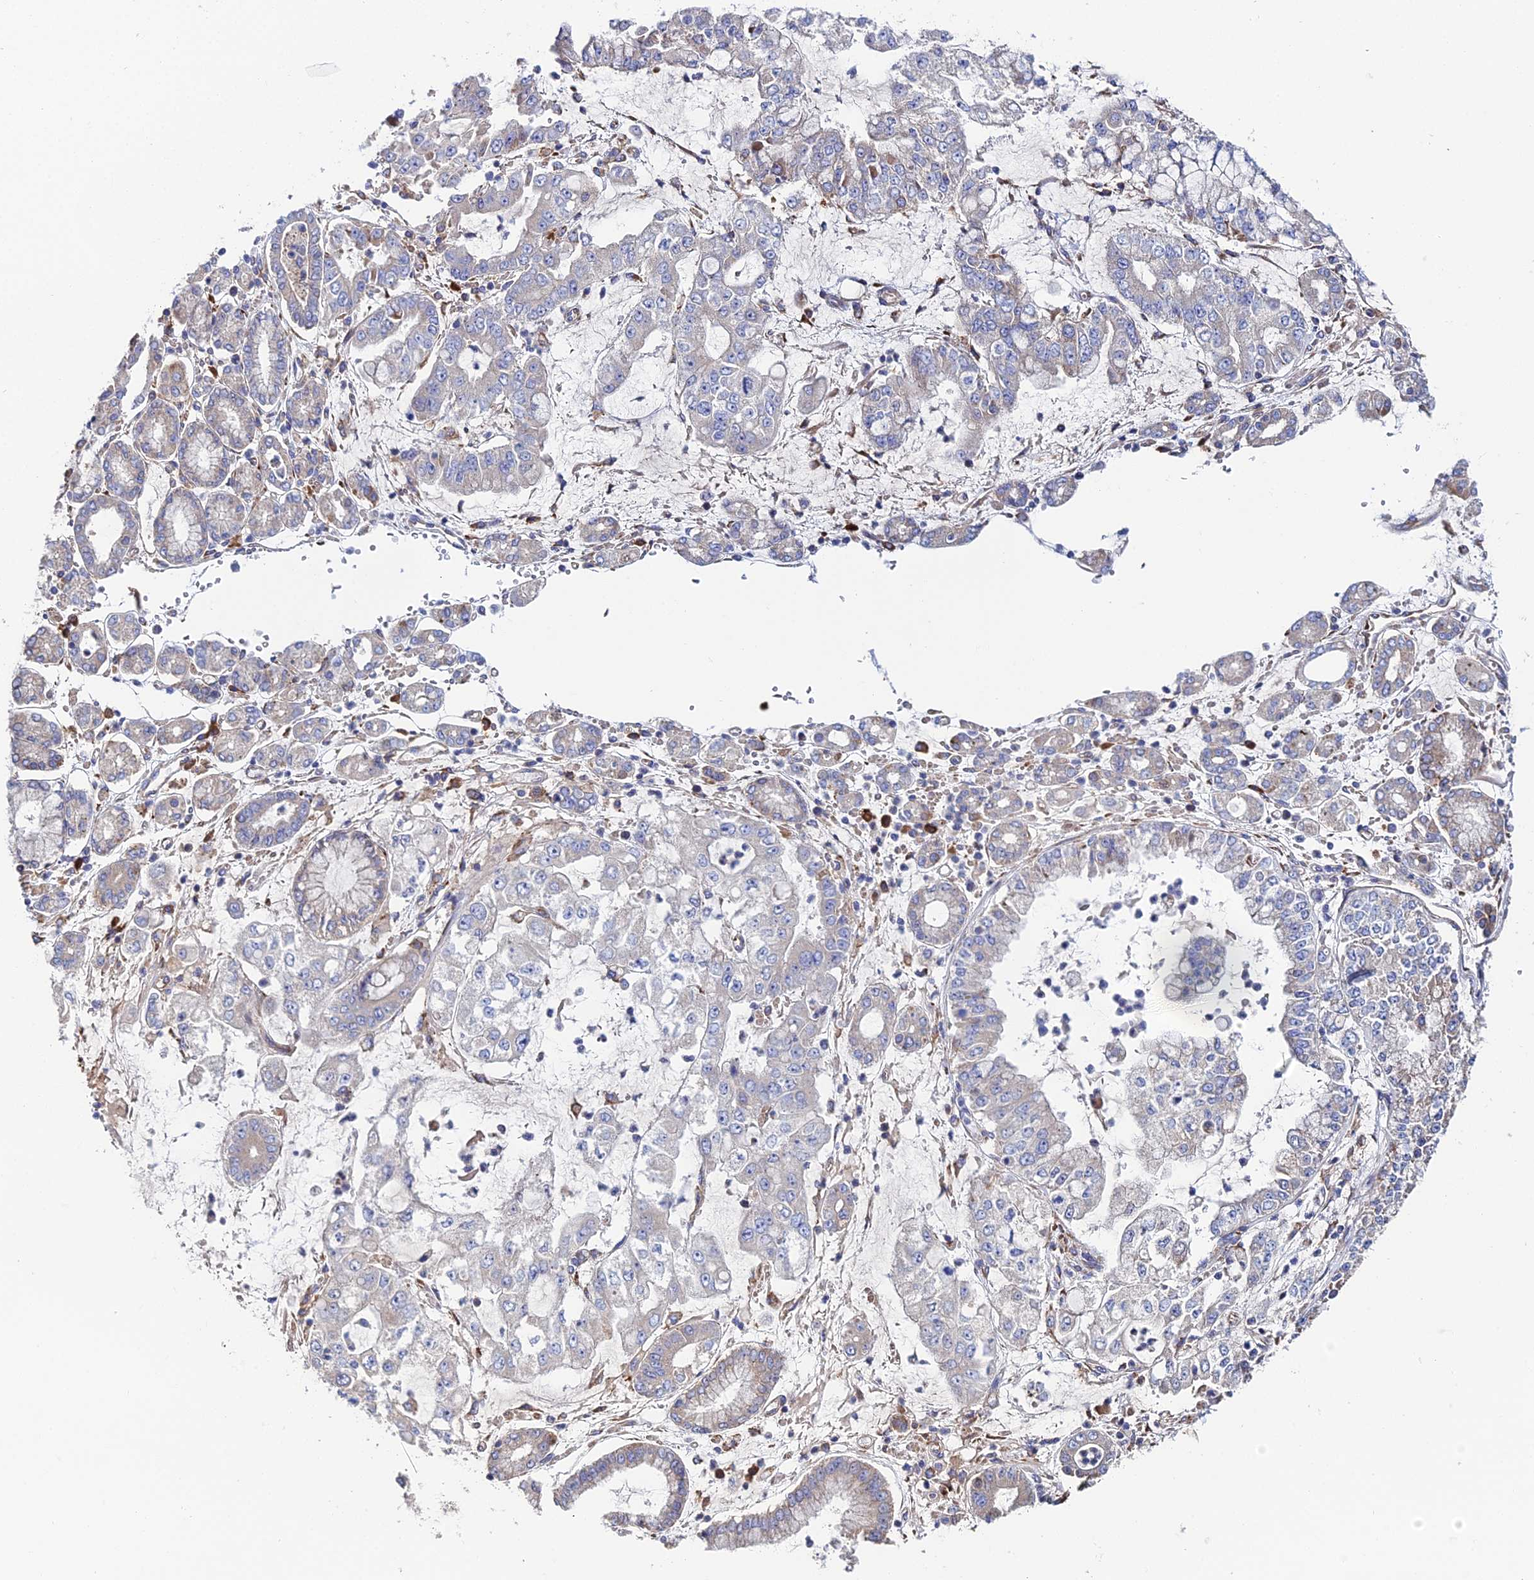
{"staining": {"intensity": "weak", "quantity": "<25%", "location": "cytoplasmic/membranous"}, "tissue": "stomach cancer", "cell_type": "Tumor cells", "image_type": "cancer", "snomed": [{"axis": "morphology", "description": "Adenocarcinoma, NOS"}, {"axis": "topography", "description": "Stomach"}], "caption": "Tumor cells show no significant protein positivity in adenocarcinoma (stomach).", "gene": "CLCN3", "patient": {"sex": "male", "age": 76}}